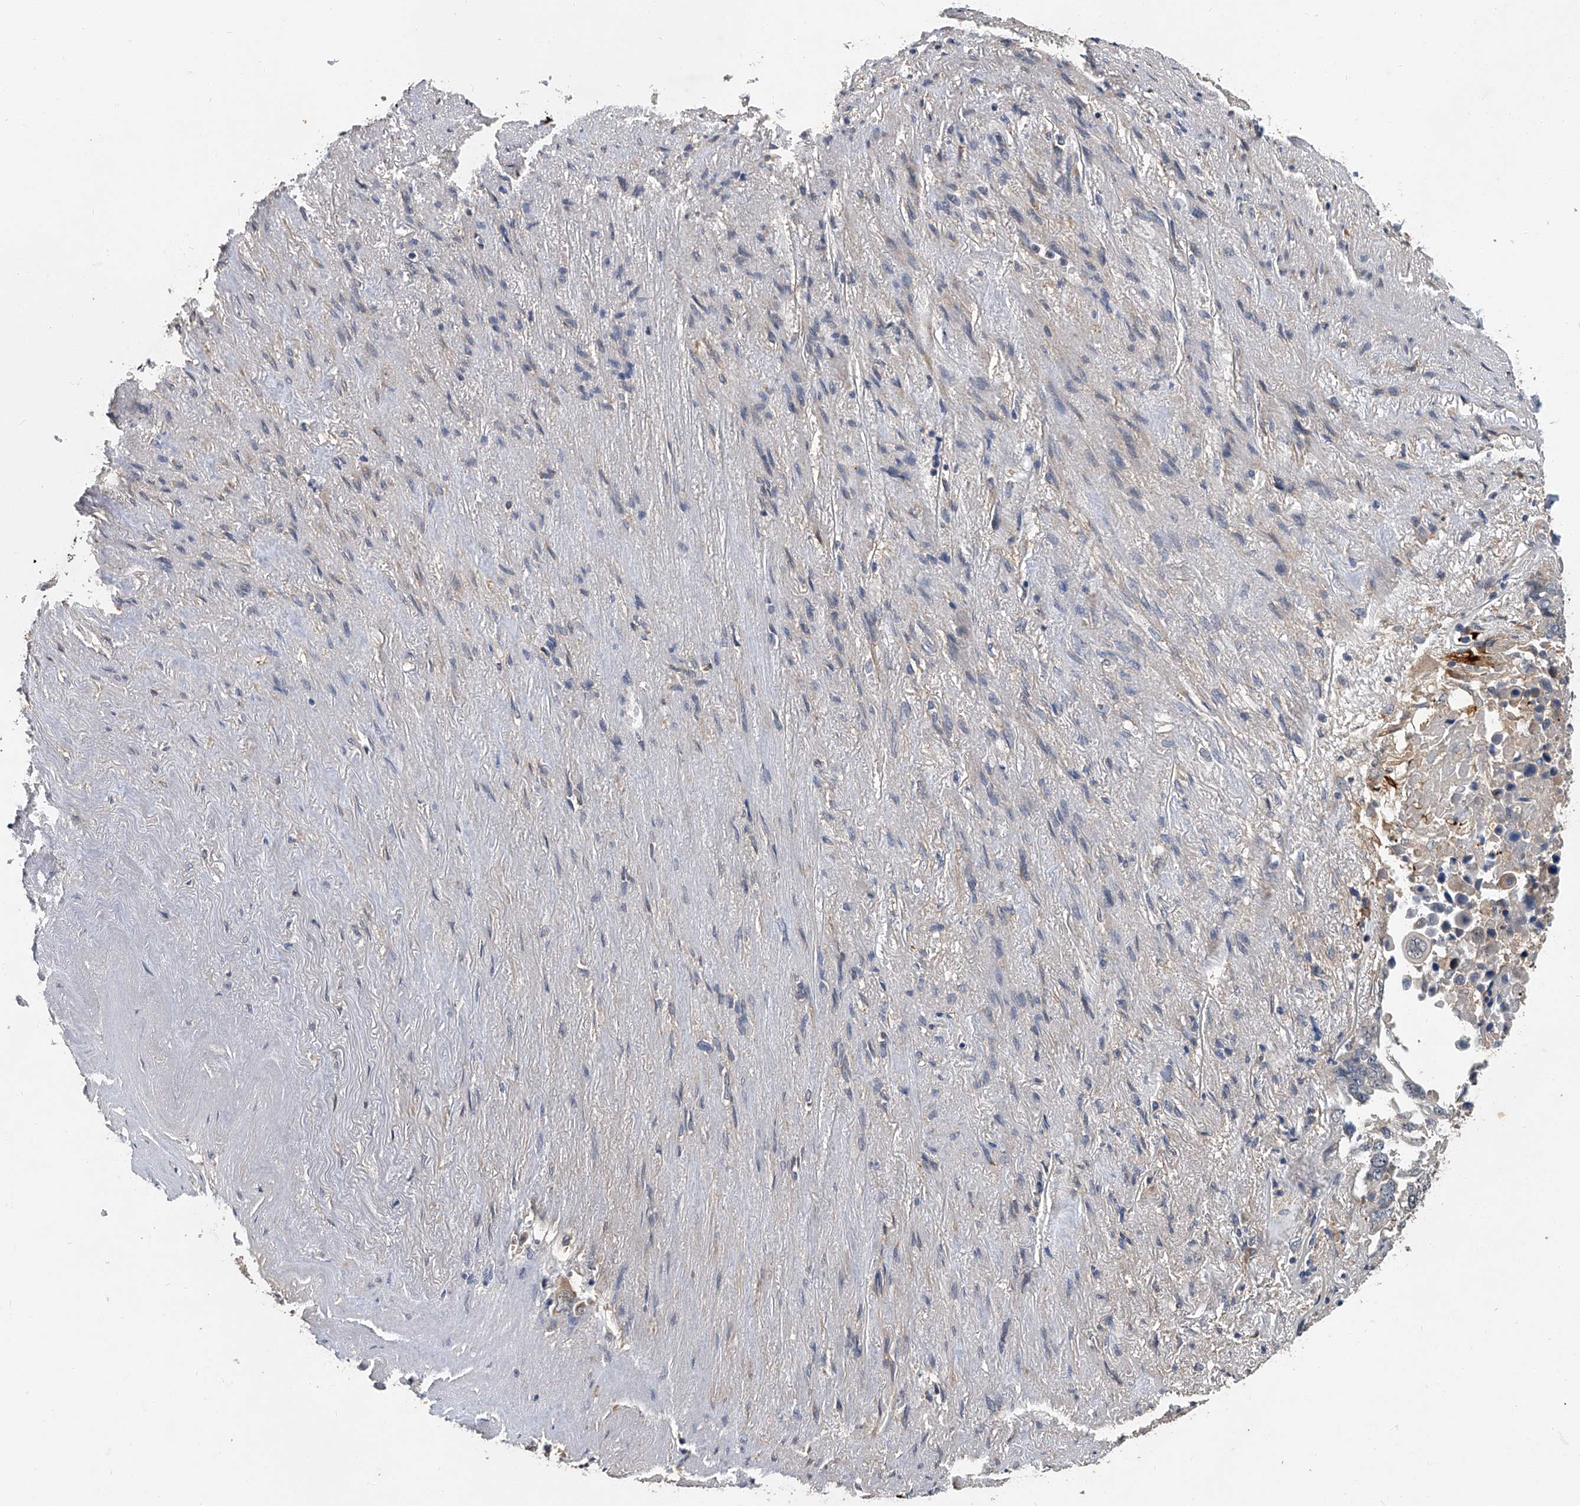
{"staining": {"intensity": "negative", "quantity": "none", "location": "none"}, "tissue": "lung cancer", "cell_type": "Tumor cells", "image_type": "cancer", "snomed": [{"axis": "morphology", "description": "Squamous cell carcinoma, NOS"}, {"axis": "topography", "description": "Lung"}], "caption": "Human lung squamous cell carcinoma stained for a protein using immunohistochemistry (IHC) shows no expression in tumor cells.", "gene": "JAG2", "patient": {"sex": "male", "age": 66}}